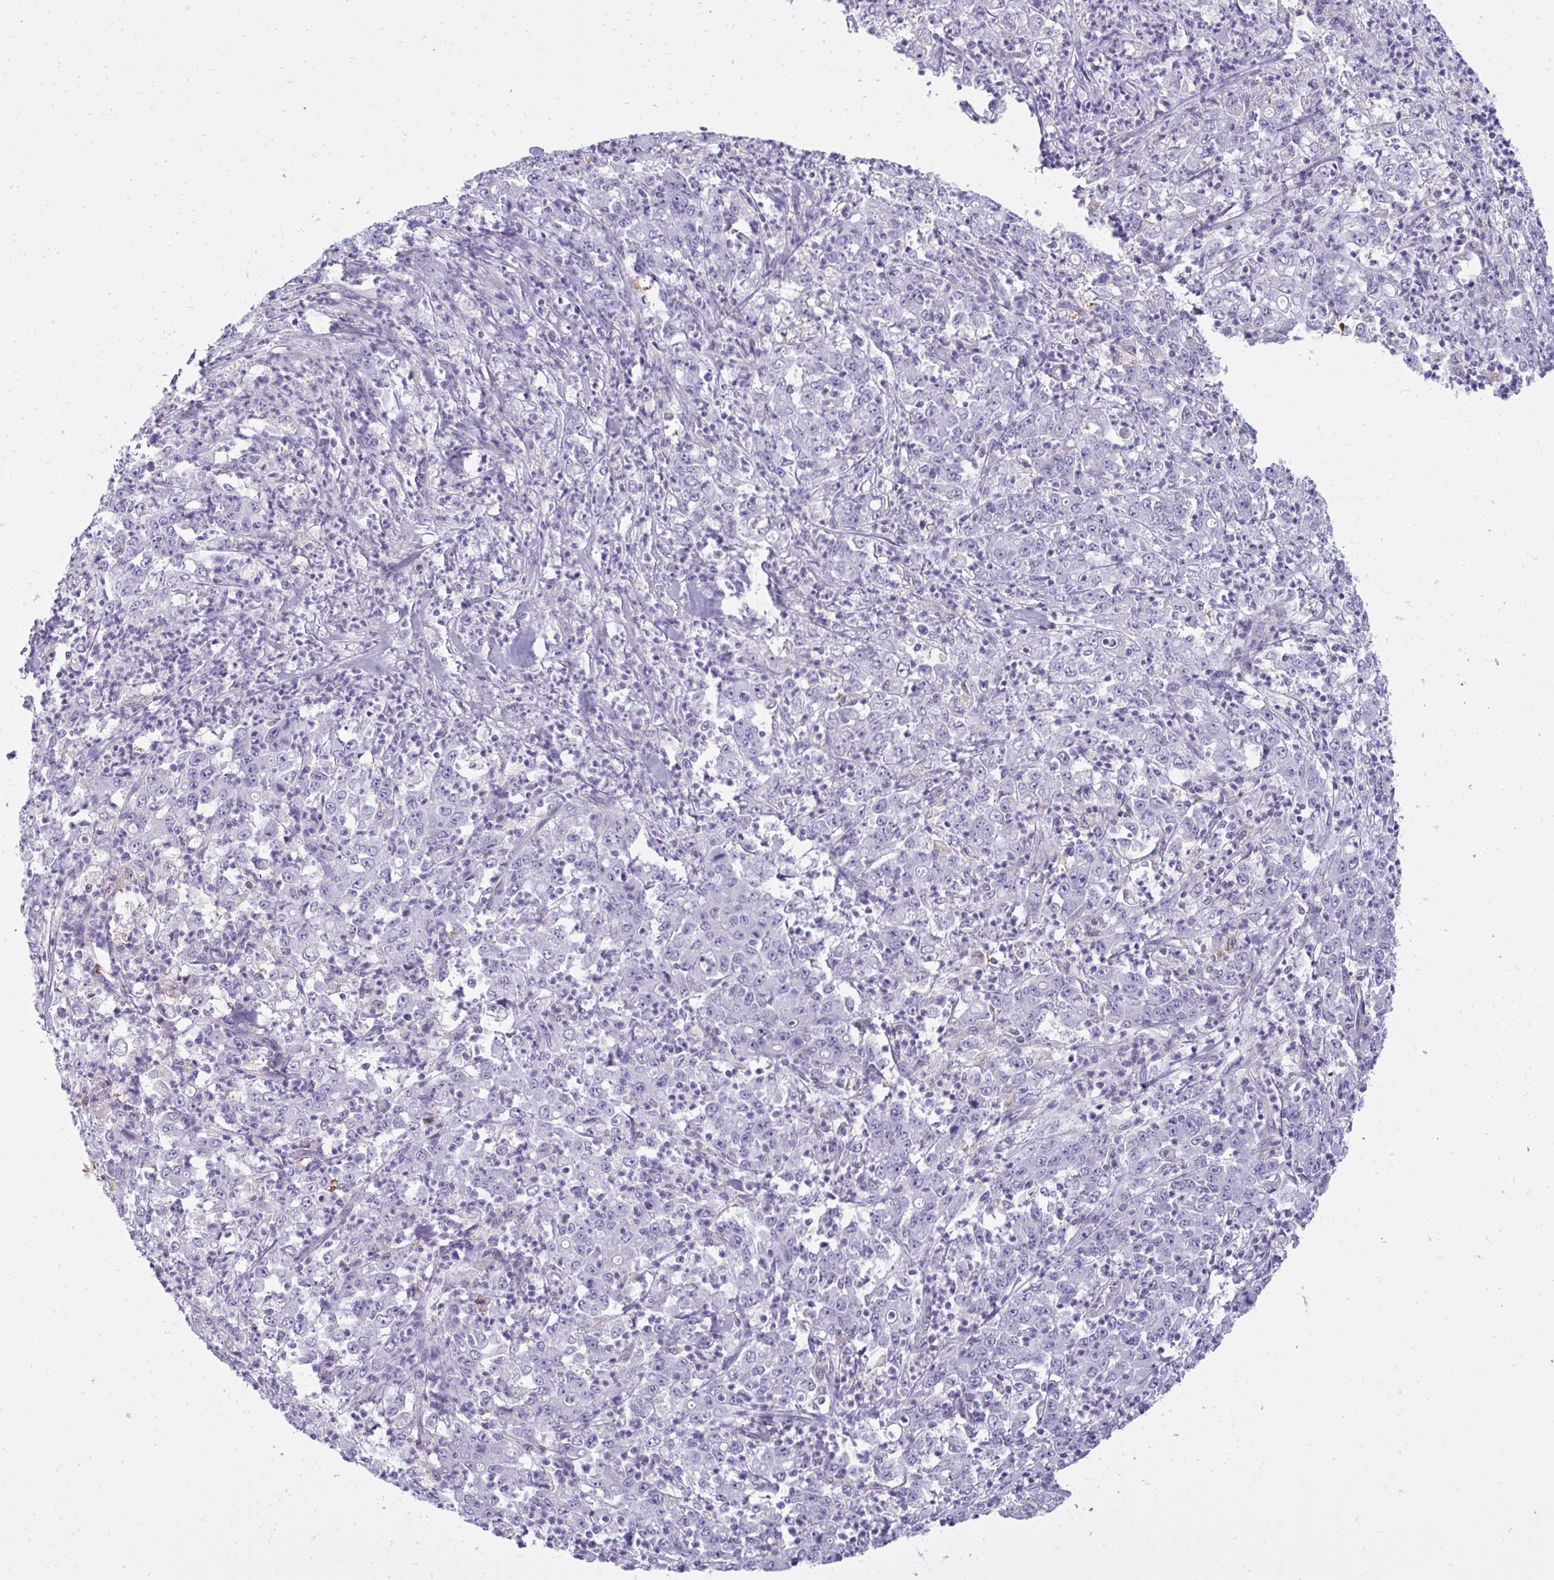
{"staining": {"intensity": "negative", "quantity": "none", "location": "none"}, "tissue": "stomach cancer", "cell_type": "Tumor cells", "image_type": "cancer", "snomed": [{"axis": "morphology", "description": "Adenocarcinoma, NOS"}, {"axis": "topography", "description": "Stomach, lower"}], "caption": "Immunohistochemical staining of human adenocarcinoma (stomach) shows no significant staining in tumor cells. (Brightfield microscopy of DAB immunohistochemistry at high magnification).", "gene": "FABP3", "patient": {"sex": "female", "age": 71}}